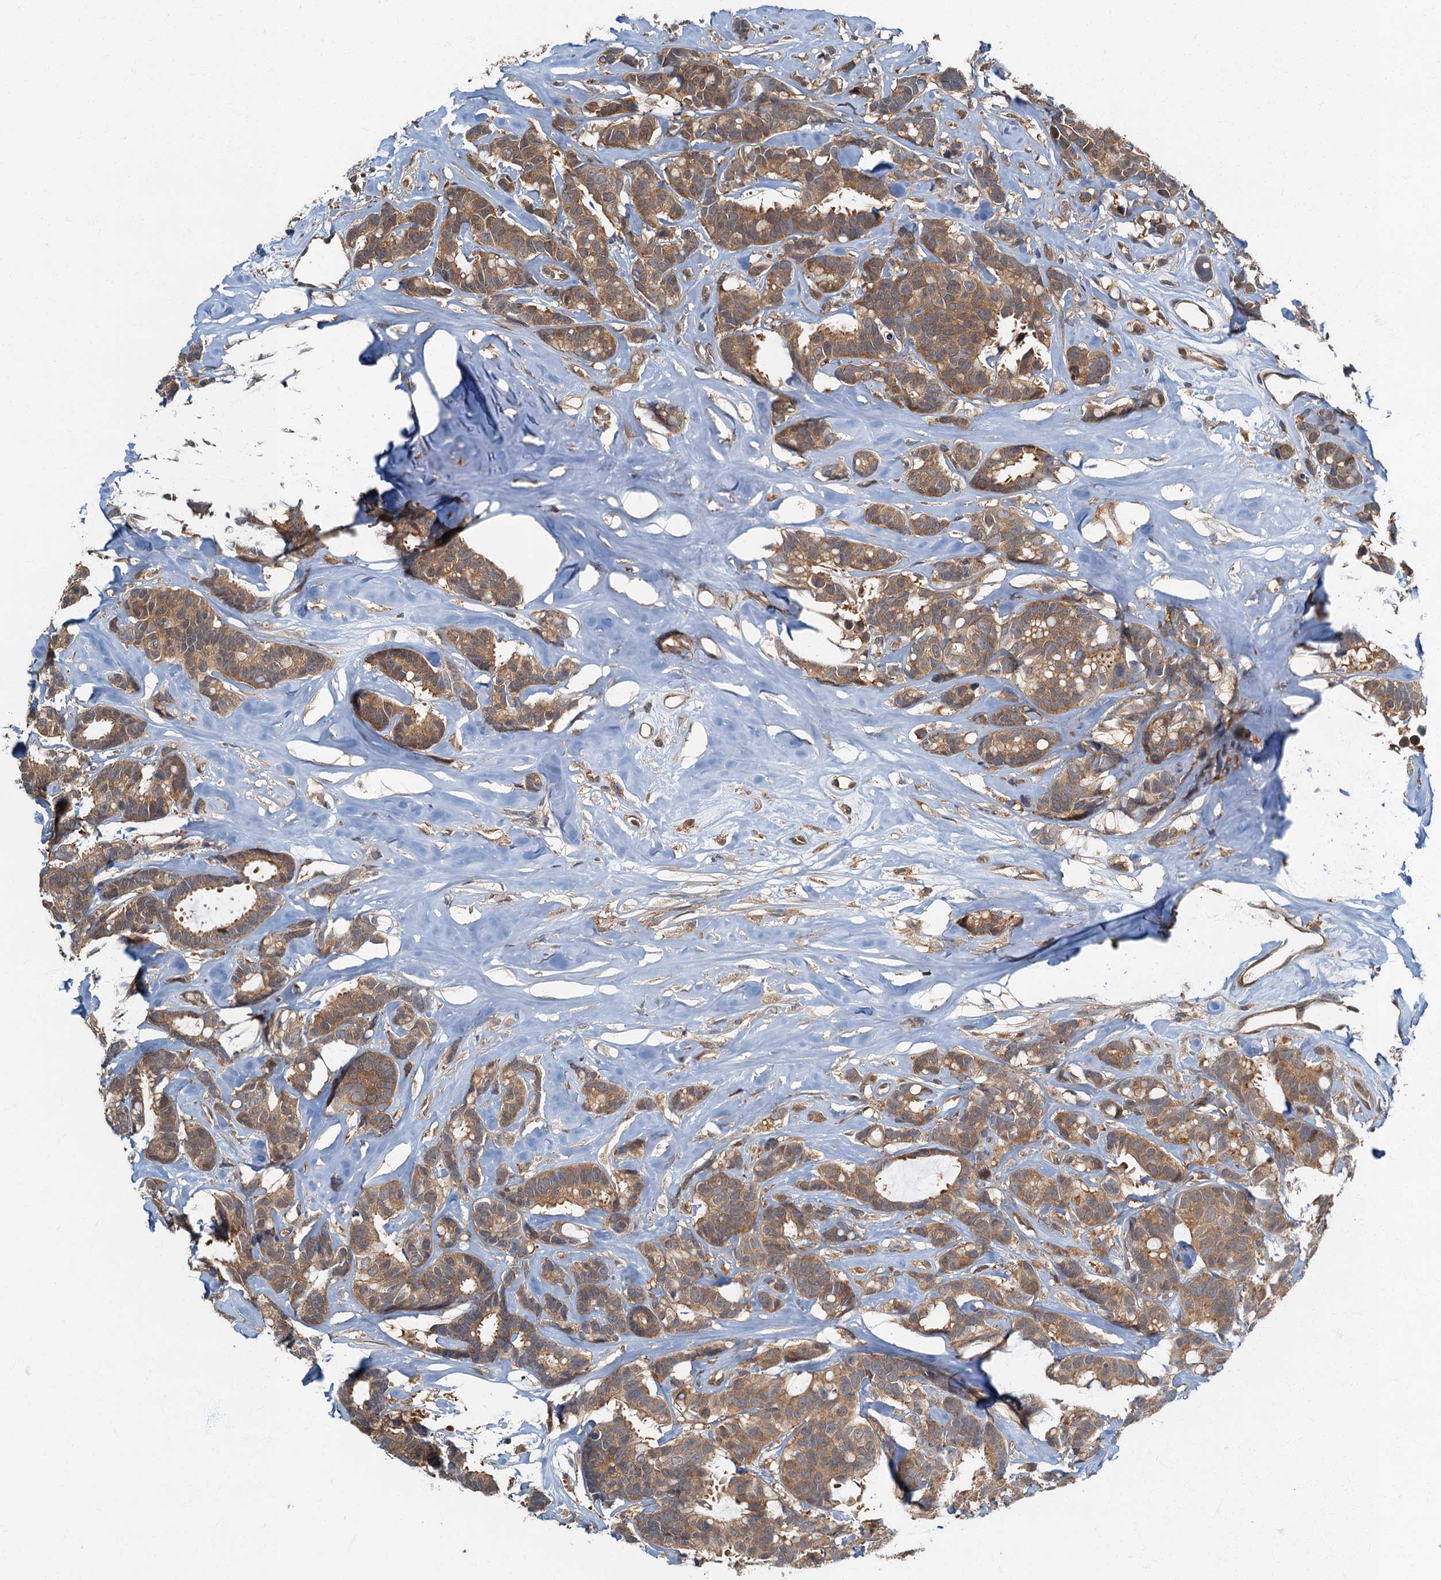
{"staining": {"intensity": "moderate", "quantity": ">75%", "location": "cytoplasmic/membranous"}, "tissue": "breast cancer", "cell_type": "Tumor cells", "image_type": "cancer", "snomed": [{"axis": "morphology", "description": "Duct carcinoma"}, {"axis": "topography", "description": "Breast"}], "caption": "Breast intraductal carcinoma tissue displays moderate cytoplasmic/membranous positivity in approximately >75% of tumor cells", "gene": "TBCK", "patient": {"sex": "female", "age": 87}}